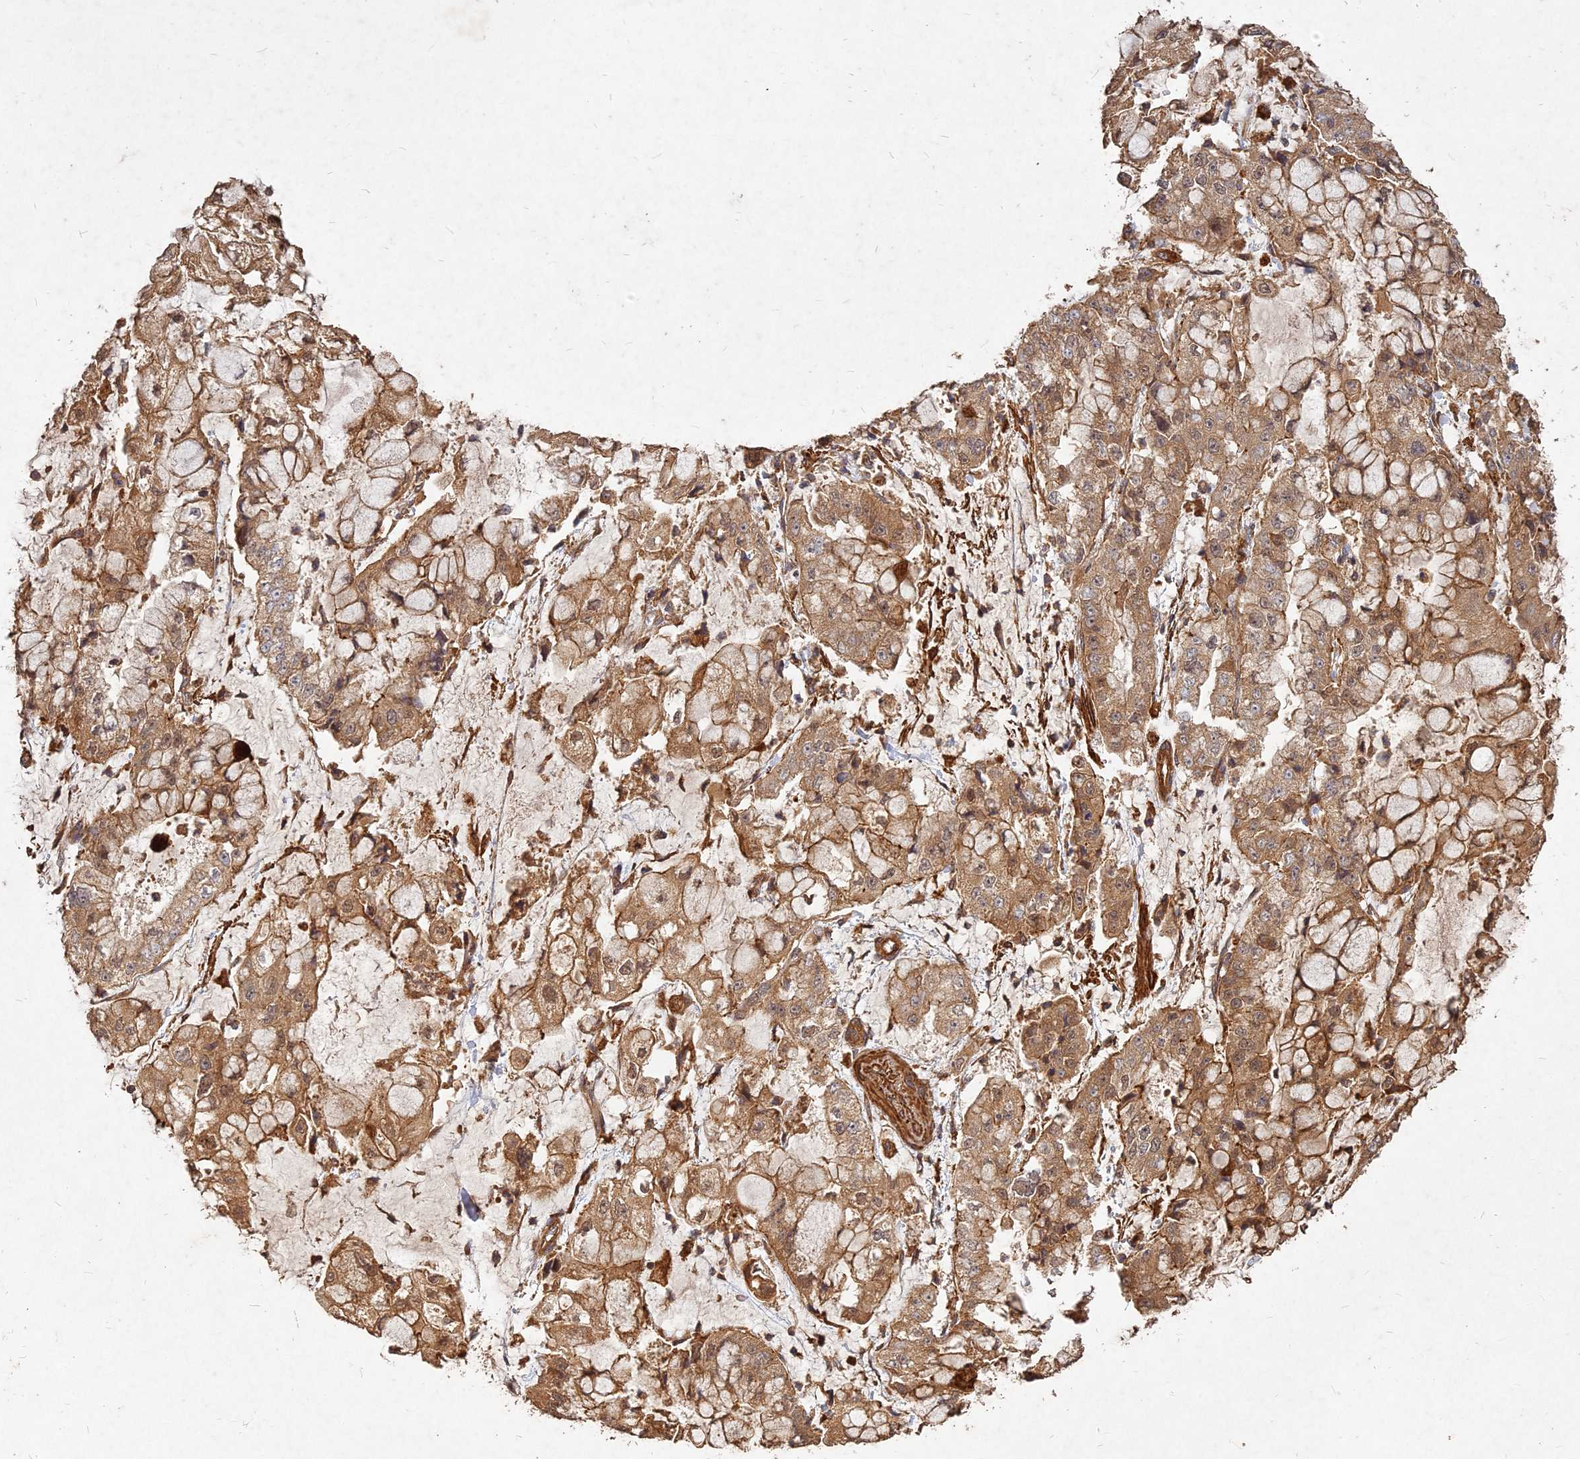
{"staining": {"intensity": "moderate", "quantity": ">75%", "location": "cytoplasmic/membranous,nuclear"}, "tissue": "stomach cancer", "cell_type": "Tumor cells", "image_type": "cancer", "snomed": [{"axis": "morphology", "description": "Adenocarcinoma, NOS"}, {"axis": "topography", "description": "Stomach"}], "caption": "Tumor cells demonstrate moderate cytoplasmic/membranous and nuclear expression in approximately >75% of cells in stomach cancer (adenocarcinoma). The staining is performed using DAB brown chromogen to label protein expression. The nuclei are counter-stained blue using hematoxylin.", "gene": "UBE2W", "patient": {"sex": "male", "age": 76}}